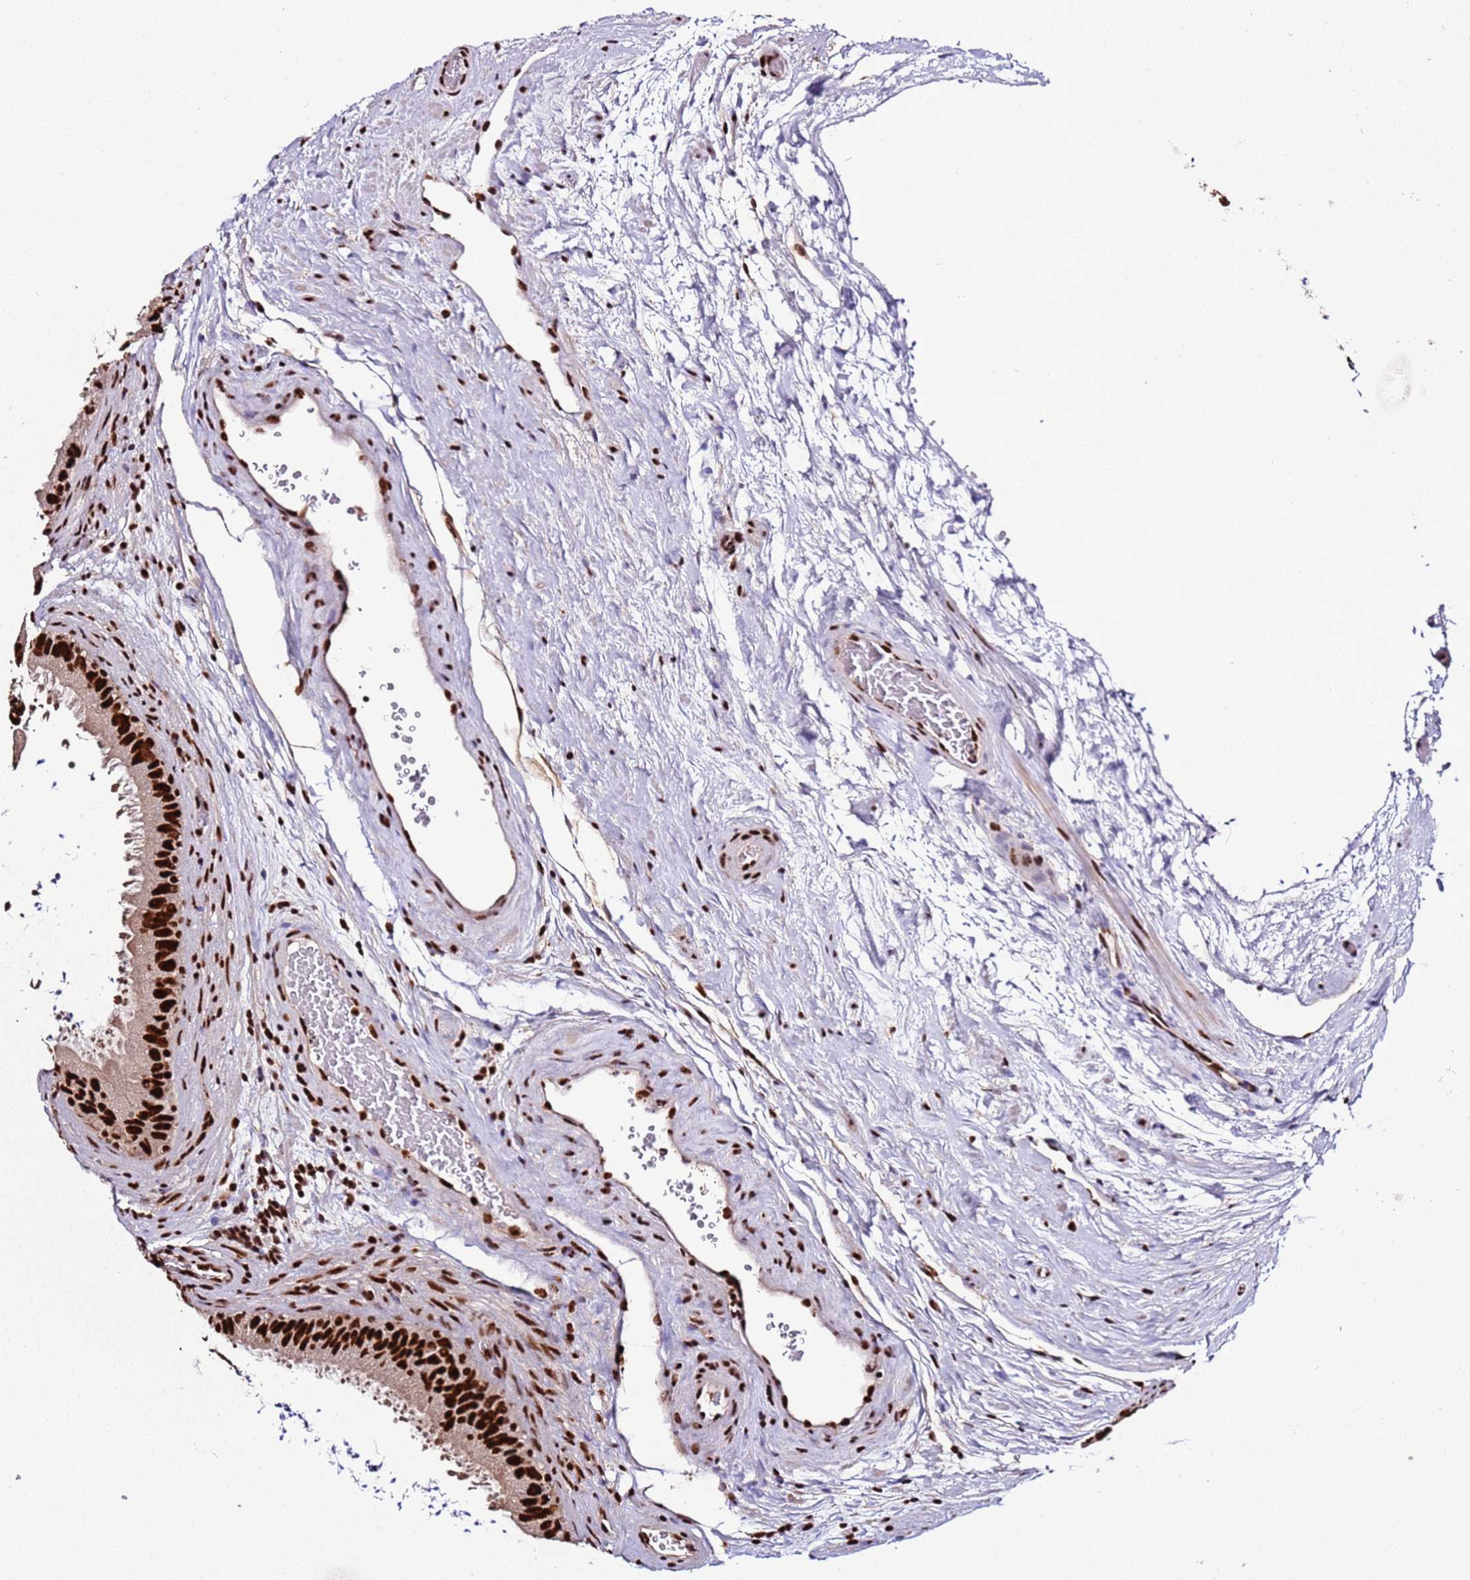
{"staining": {"intensity": "strong", "quantity": ">75%", "location": "nuclear"}, "tissue": "epididymis", "cell_type": "Glandular cells", "image_type": "normal", "snomed": [{"axis": "morphology", "description": "Normal tissue, NOS"}, {"axis": "topography", "description": "Epididymis, spermatic cord, NOS"}], "caption": "A brown stain labels strong nuclear positivity of a protein in glandular cells of benign human epididymis.", "gene": "C6orf226", "patient": {"sex": "male", "age": 50}}